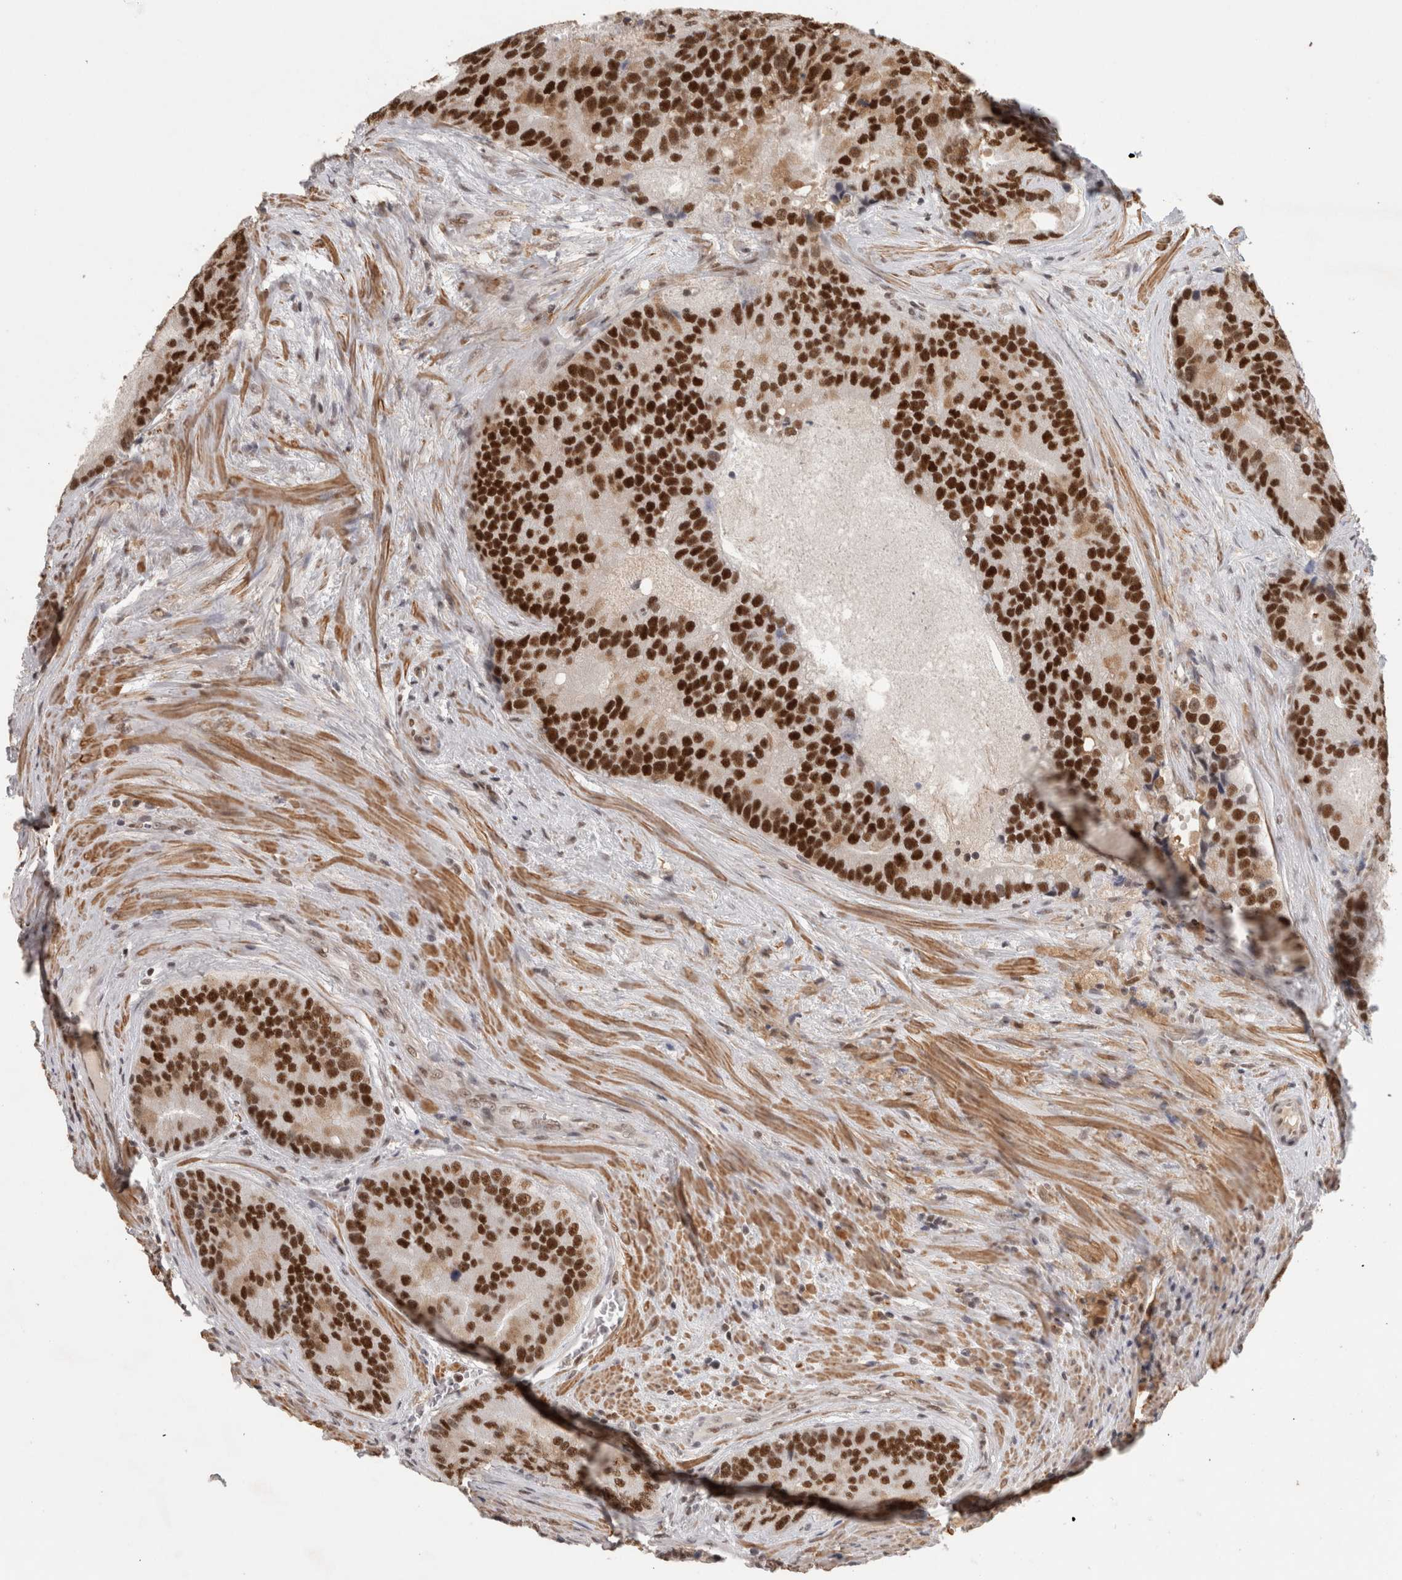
{"staining": {"intensity": "strong", "quantity": ">75%", "location": "nuclear"}, "tissue": "prostate cancer", "cell_type": "Tumor cells", "image_type": "cancer", "snomed": [{"axis": "morphology", "description": "Adenocarcinoma, High grade"}, {"axis": "topography", "description": "Prostate"}], "caption": "This histopathology image displays adenocarcinoma (high-grade) (prostate) stained with IHC to label a protein in brown. The nuclear of tumor cells show strong positivity for the protein. Nuclei are counter-stained blue.", "gene": "ZNF830", "patient": {"sex": "male", "age": 70}}